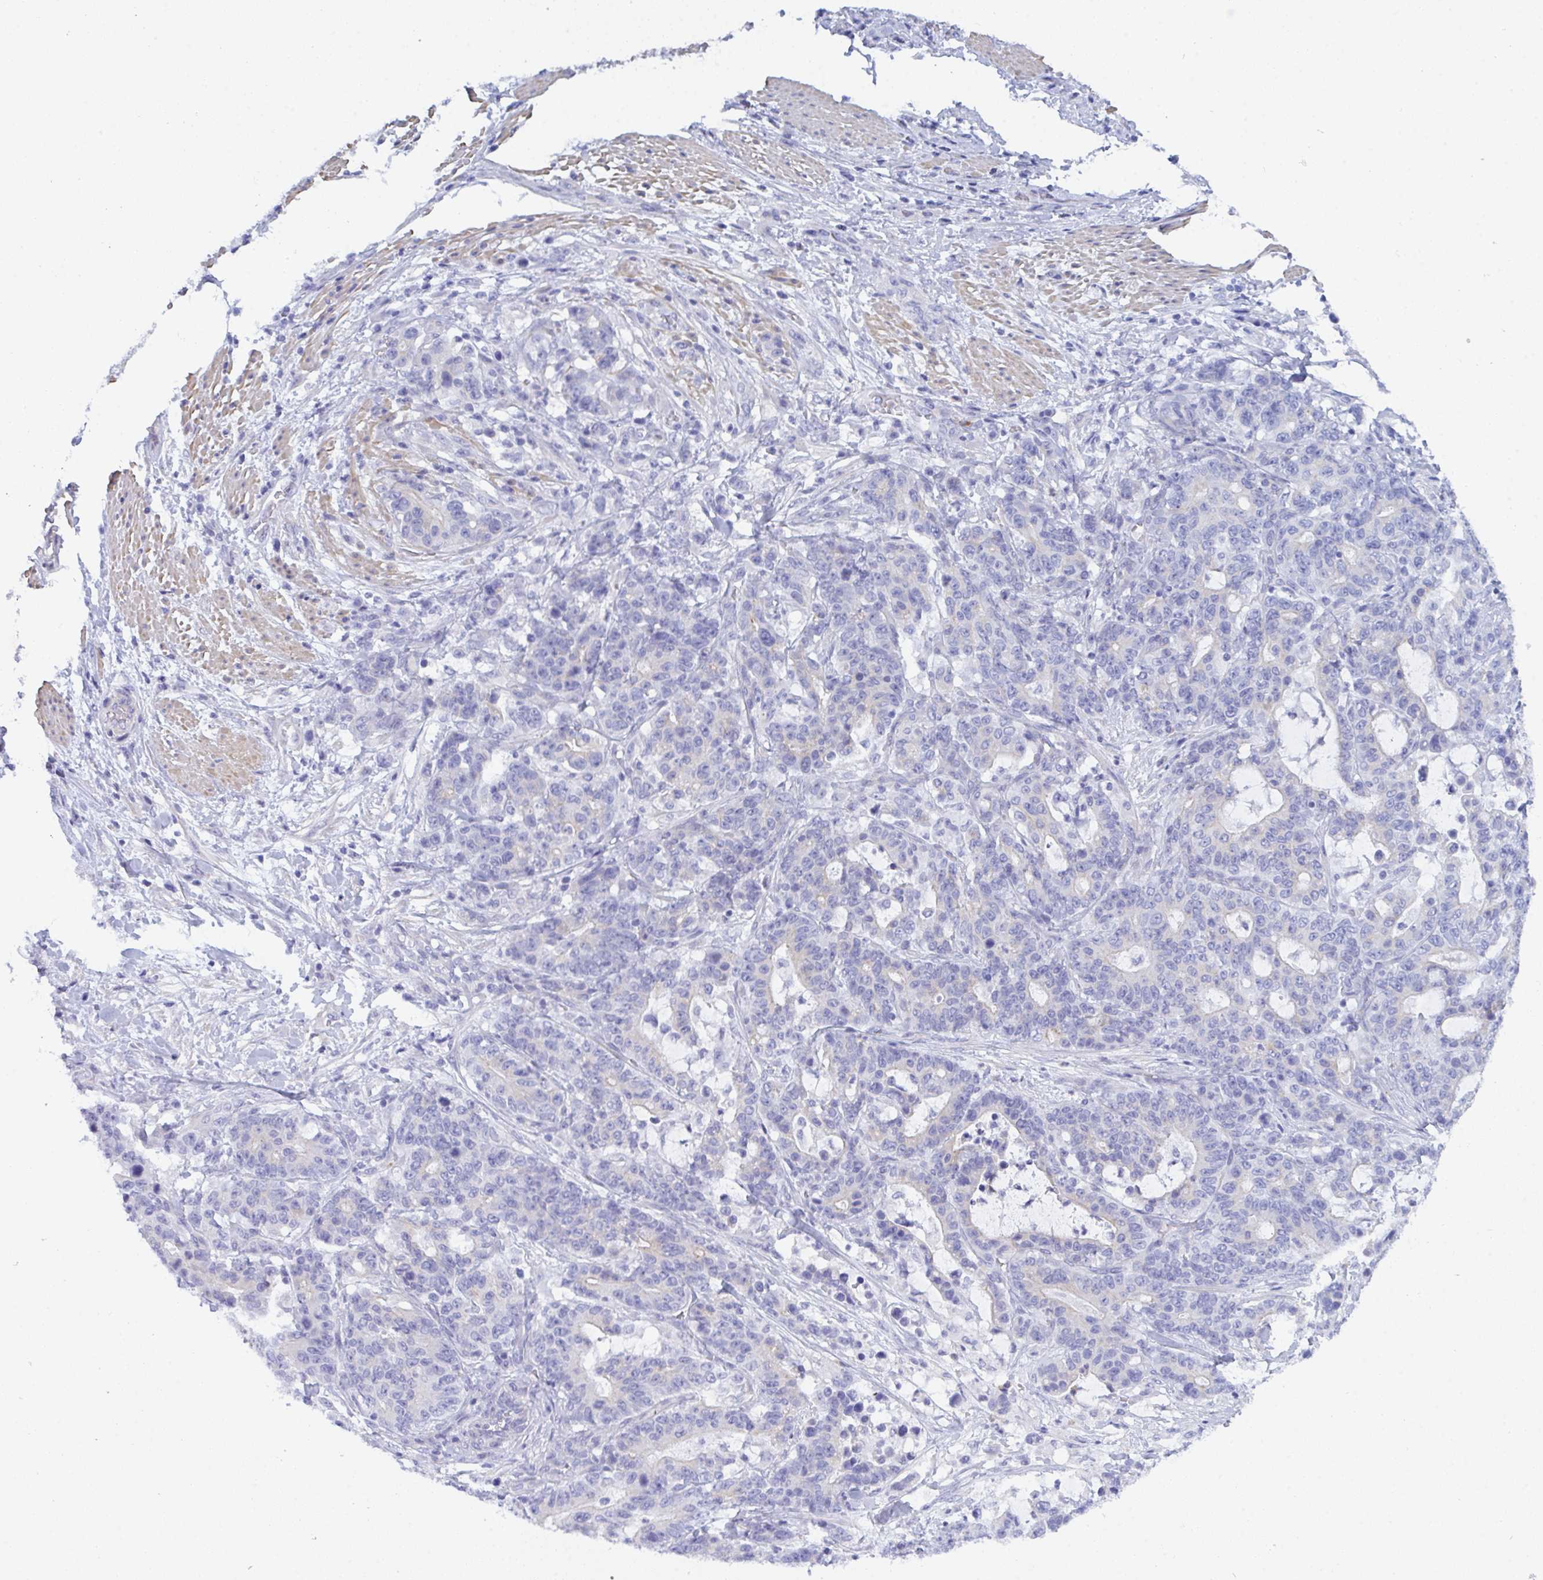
{"staining": {"intensity": "negative", "quantity": "none", "location": "none"}, "tissue": "stomach cancer", "cell_type": "Tumor cells", "image_type": "cancer", "snomed": [{"axis": "morphology", "description": "Normal tissue, NOS"}, {"axis": "morphology", "description": "Adenocarcinoma, NOS"}, {"axis": "topography", "description": "Stomach"}], "caption": "High power microscopy image of an immunohistochemistry histopathology image of adenocarcinoma (stomach), revealing no significant staining in tumor cells.", "gene": "CEP170B", "patient": {"sex": "female", "age": 64}}